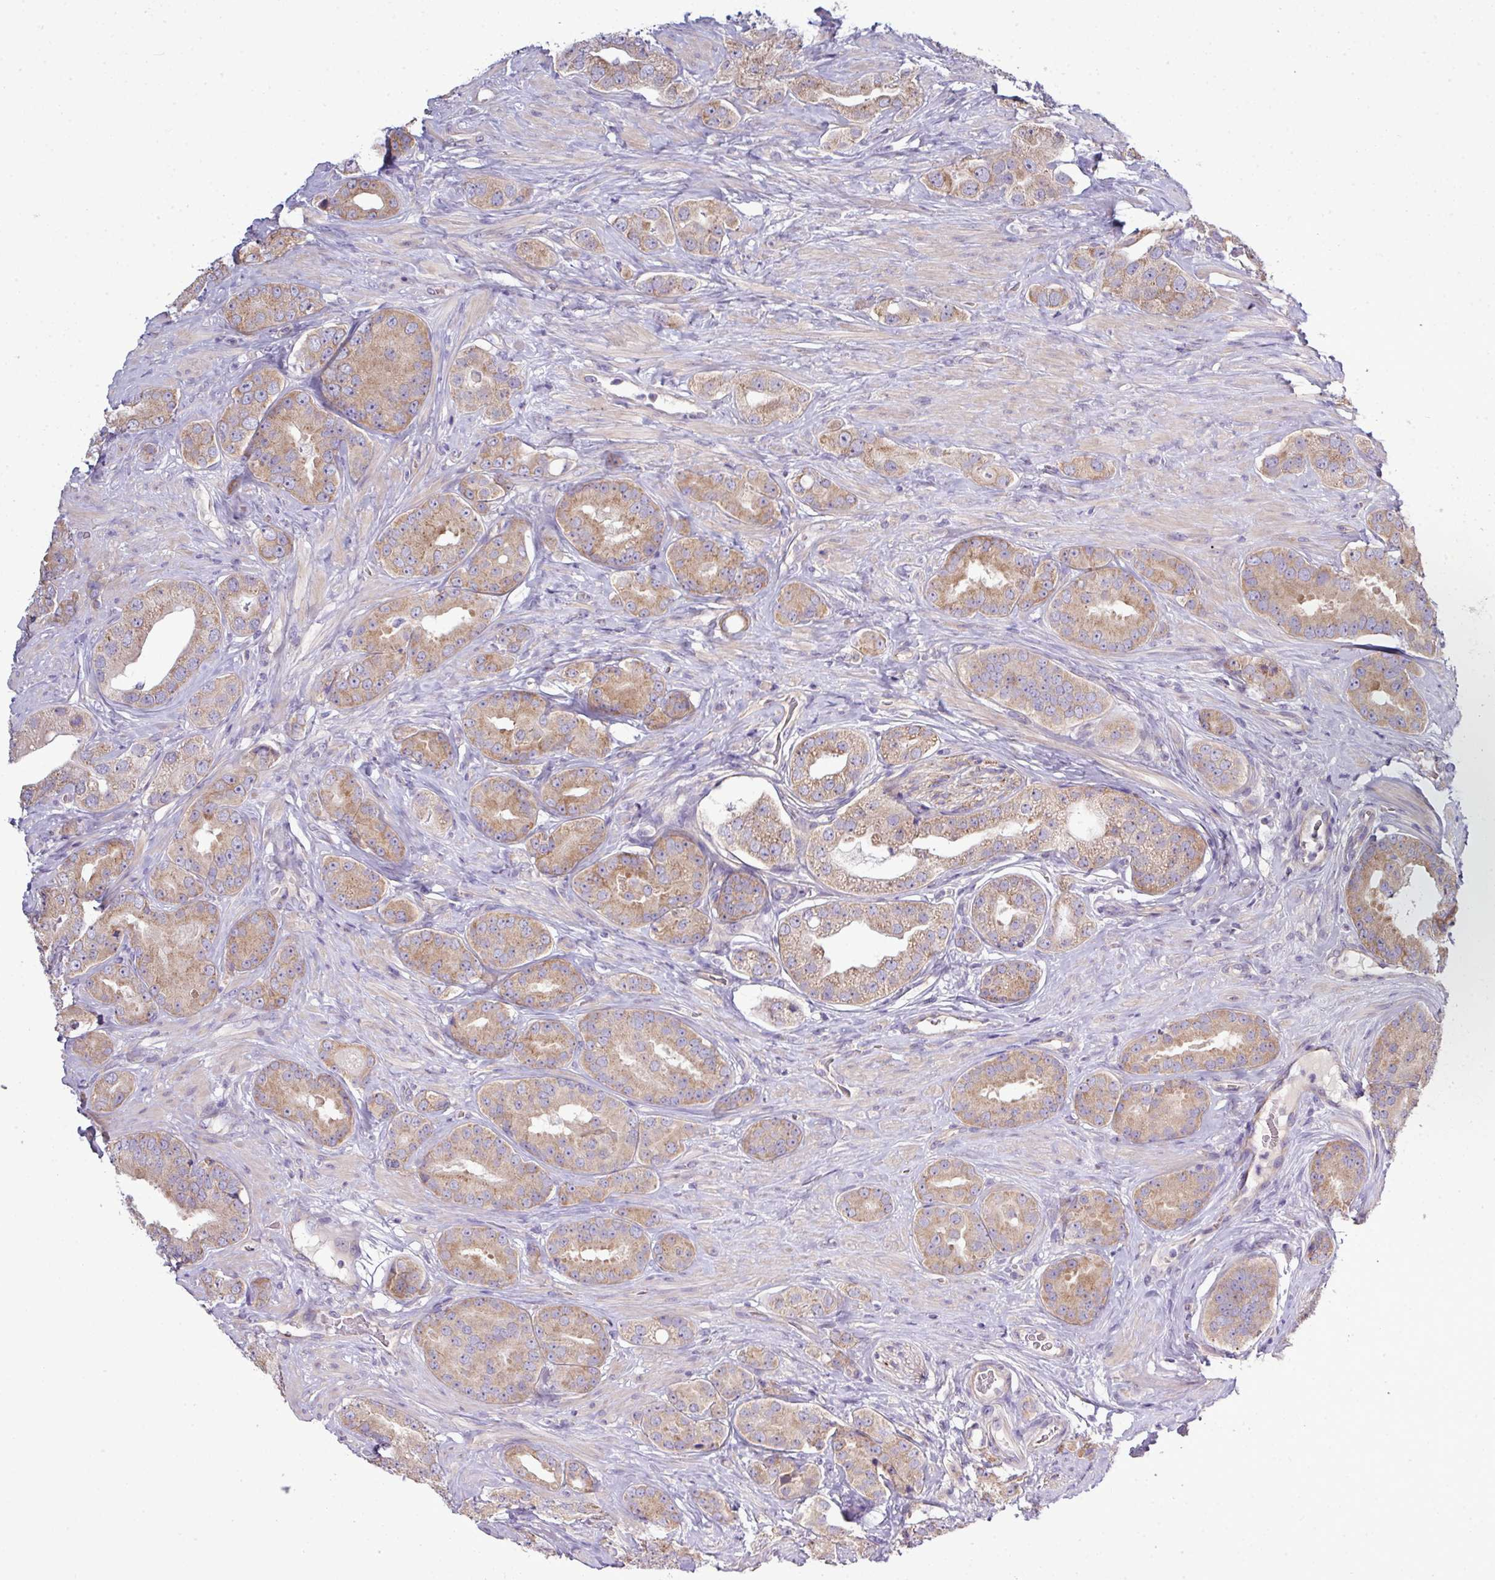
{"staining": {"intensity": "weak", "quantity": ">75%", "location": "cytoplasmic/membranous"}, "tissue": "prostate cancer", "cell_type": "Tumor cells", "image_type": "cancer", "snomed": [{"axis": "morphology", "description": "Adenocarcinoma, High grade"}, {"axis": "topography", "description": "Prostate"}], "caption": "IHC of human prostate cancer (high-grade adenocarcinoma) displays low levels of weak cytoplasmic/membranous staining in about >75% of tumor cells.", "gene": "AGAP5", "patient": {"sex": "male", "age": 63}}